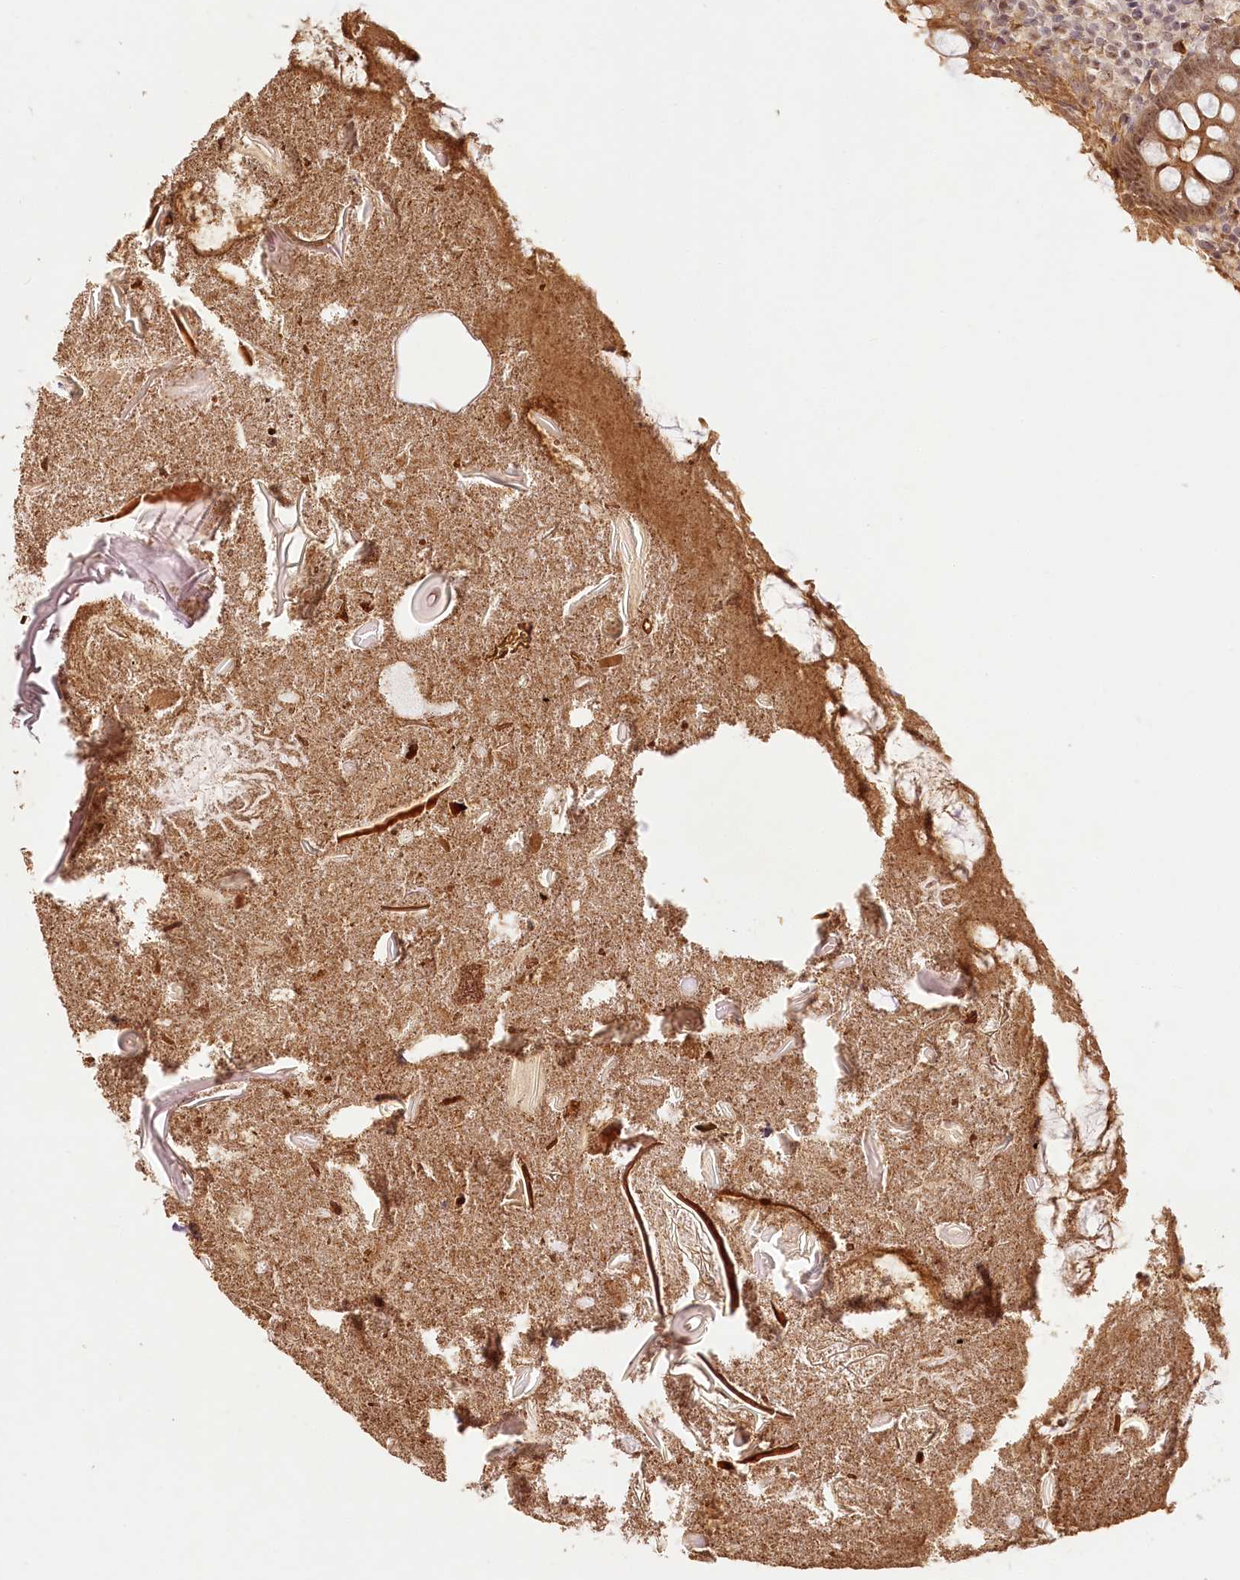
{"staining": {"intensity": "moderate", "quantity": ">75%", "location": "cytoplasmic/membranous,nuclear"}, "tissue": "appendix", "cell_type": "Glandular cells", "image_type": "normal", "snomed": [{"axis": "morphology", "description": "Normal tissue, NOS"}, {"axis": "topography", "description": "Appendix"}], "caption": "Immunohistochemical staining of unremarkable human appendix displays medium levels of moderate cytoplasmic/membranous,nuclear staining in approximately >75% of glandular cells.", "gene": "EXOSC7", "patient": {"sex": "female", "age": 17}}